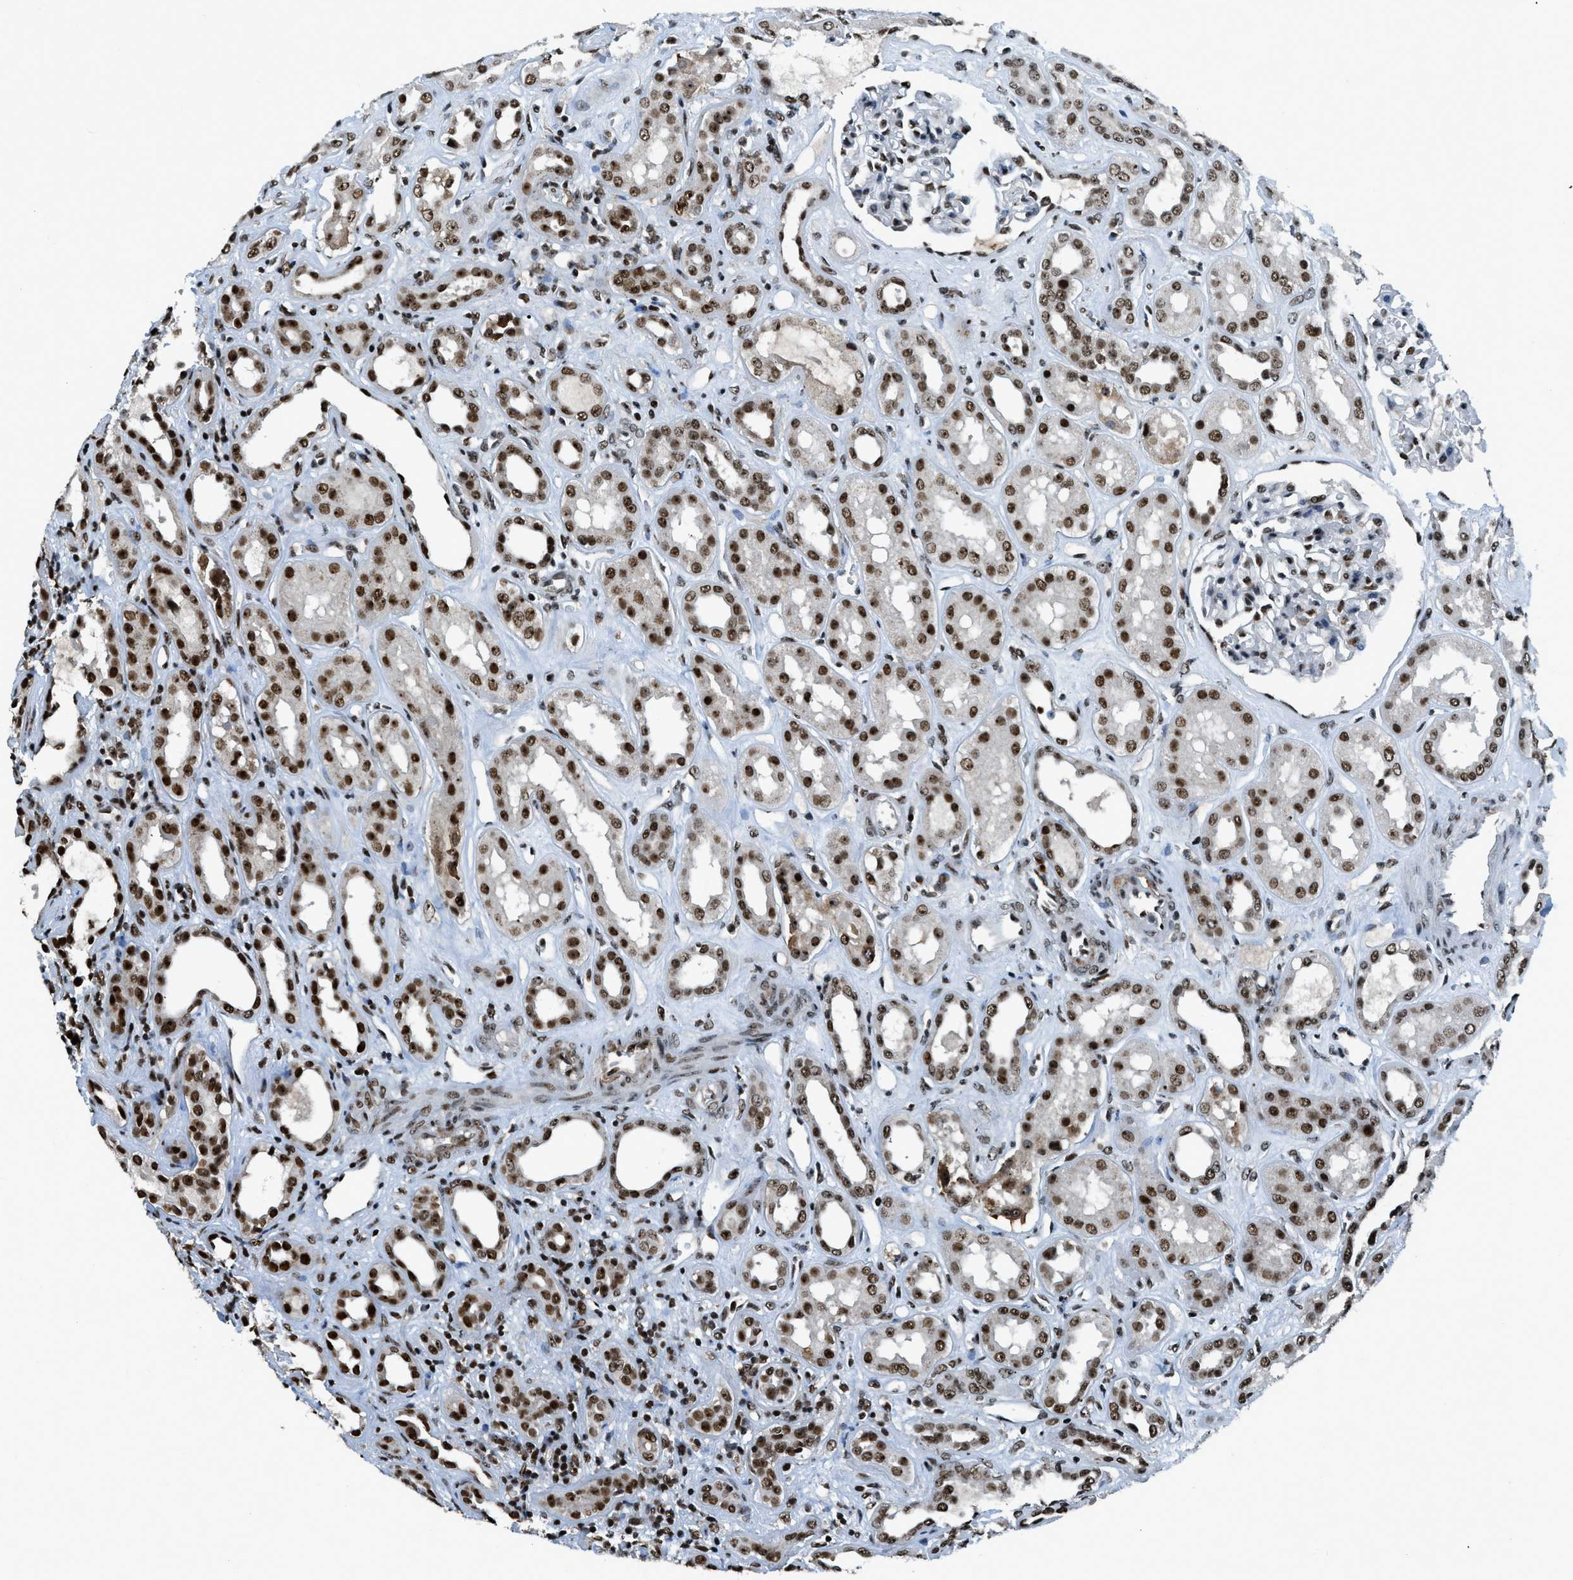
{"staining": {"intensity": "strong", "quantity": ">75%", "location": "nuclear"}, "tissue": "kidney", "cell_type": "Cells in glomeruli", "image_type": "normal", "snomed": [{"axis": "morphology", "description": "Normal tissue, NOS"}, {"axis": "topography", "description": "Kidney"}], "caption": "Cells in glomeruli display high levels of strong nuclear expression in about >75% of cells in unremarkable kidney.", "gene": "RAD51B", "patient": {"sex": "male", "age": 59}}